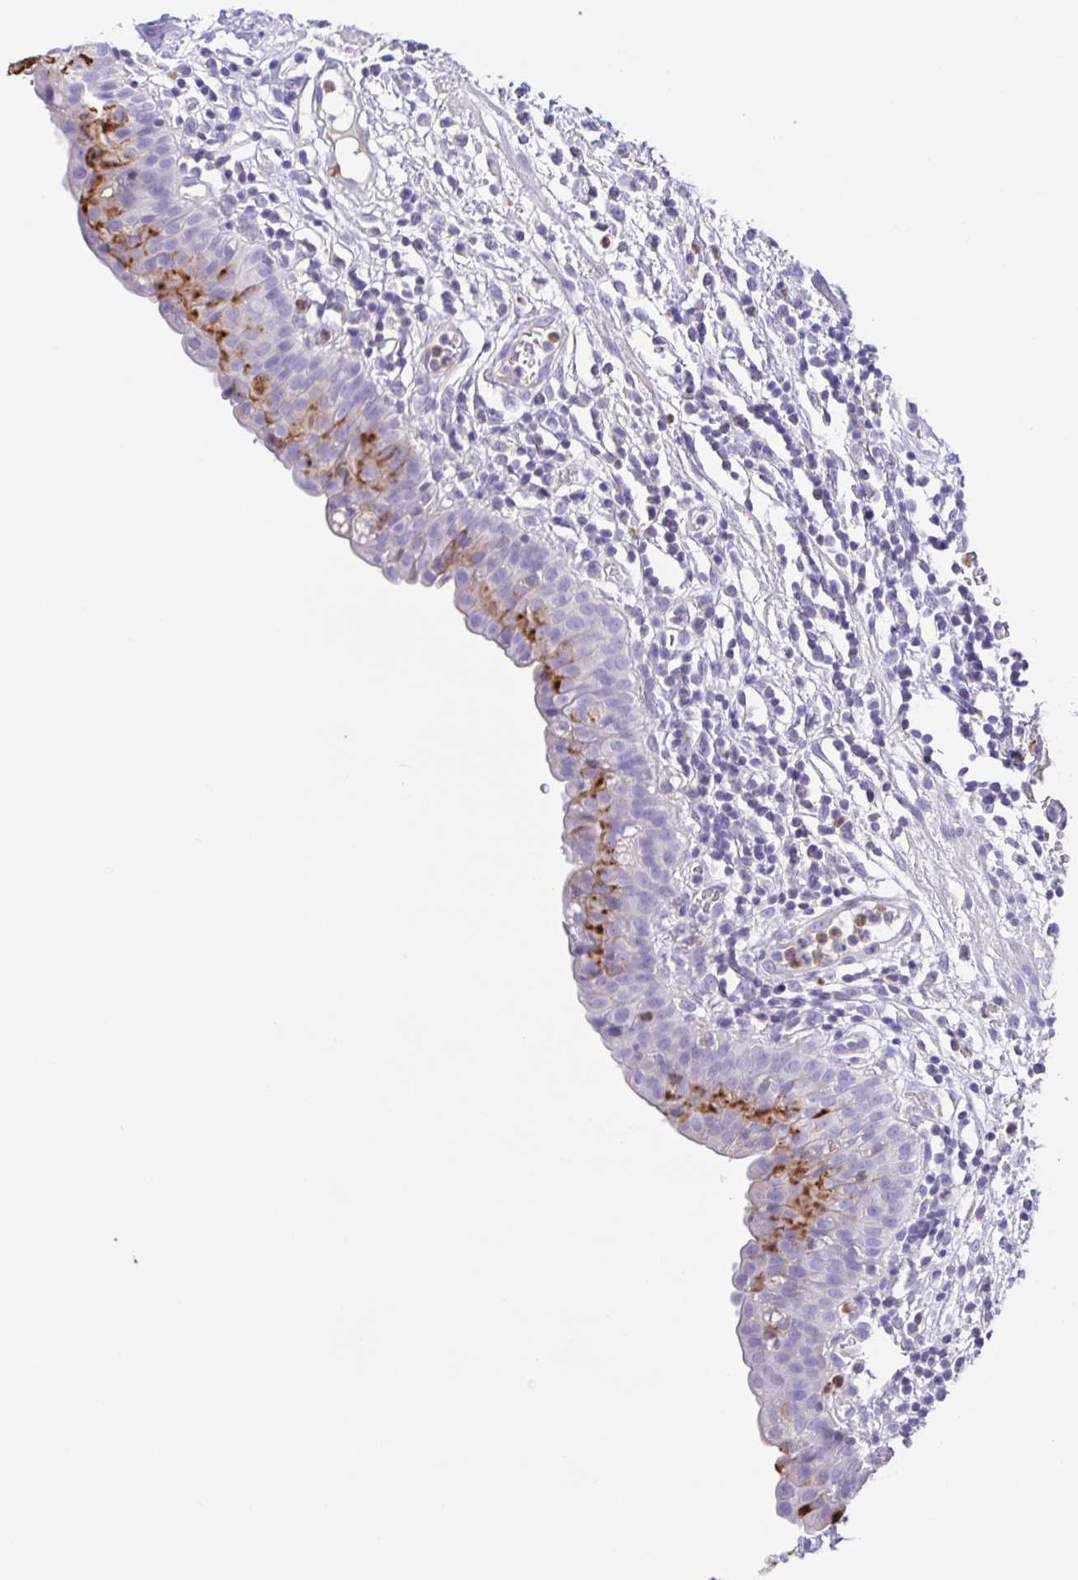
{"staining": {"intensity": "moderate", "quantity": "<25%", "location": "cytoplasmic/membranous"}, "tissue": "urinary bladder", "cell_type": "Urothelial cells", "image_type": "normal", "snomed": [{"axis": "morphology", "description": "Normal tissue, NOS"}, {"axis": "morphology", "description": "Inflammation, NOS"}, {"axis": "topography", "description": "Urinary bladder"}], "caption": "IHC micrograph of normal urinary bladder: urinary bladder stained using immunohistochemistry (IHC) exhibits low levels of moderate protein expression localized specifically in the cytoplasmic/membranous of urothelial cells, appearing as a cytoplasmic/membranous brown color.", "gene": "ARPP21", "patient": {"sex": "male", "age": 57}}